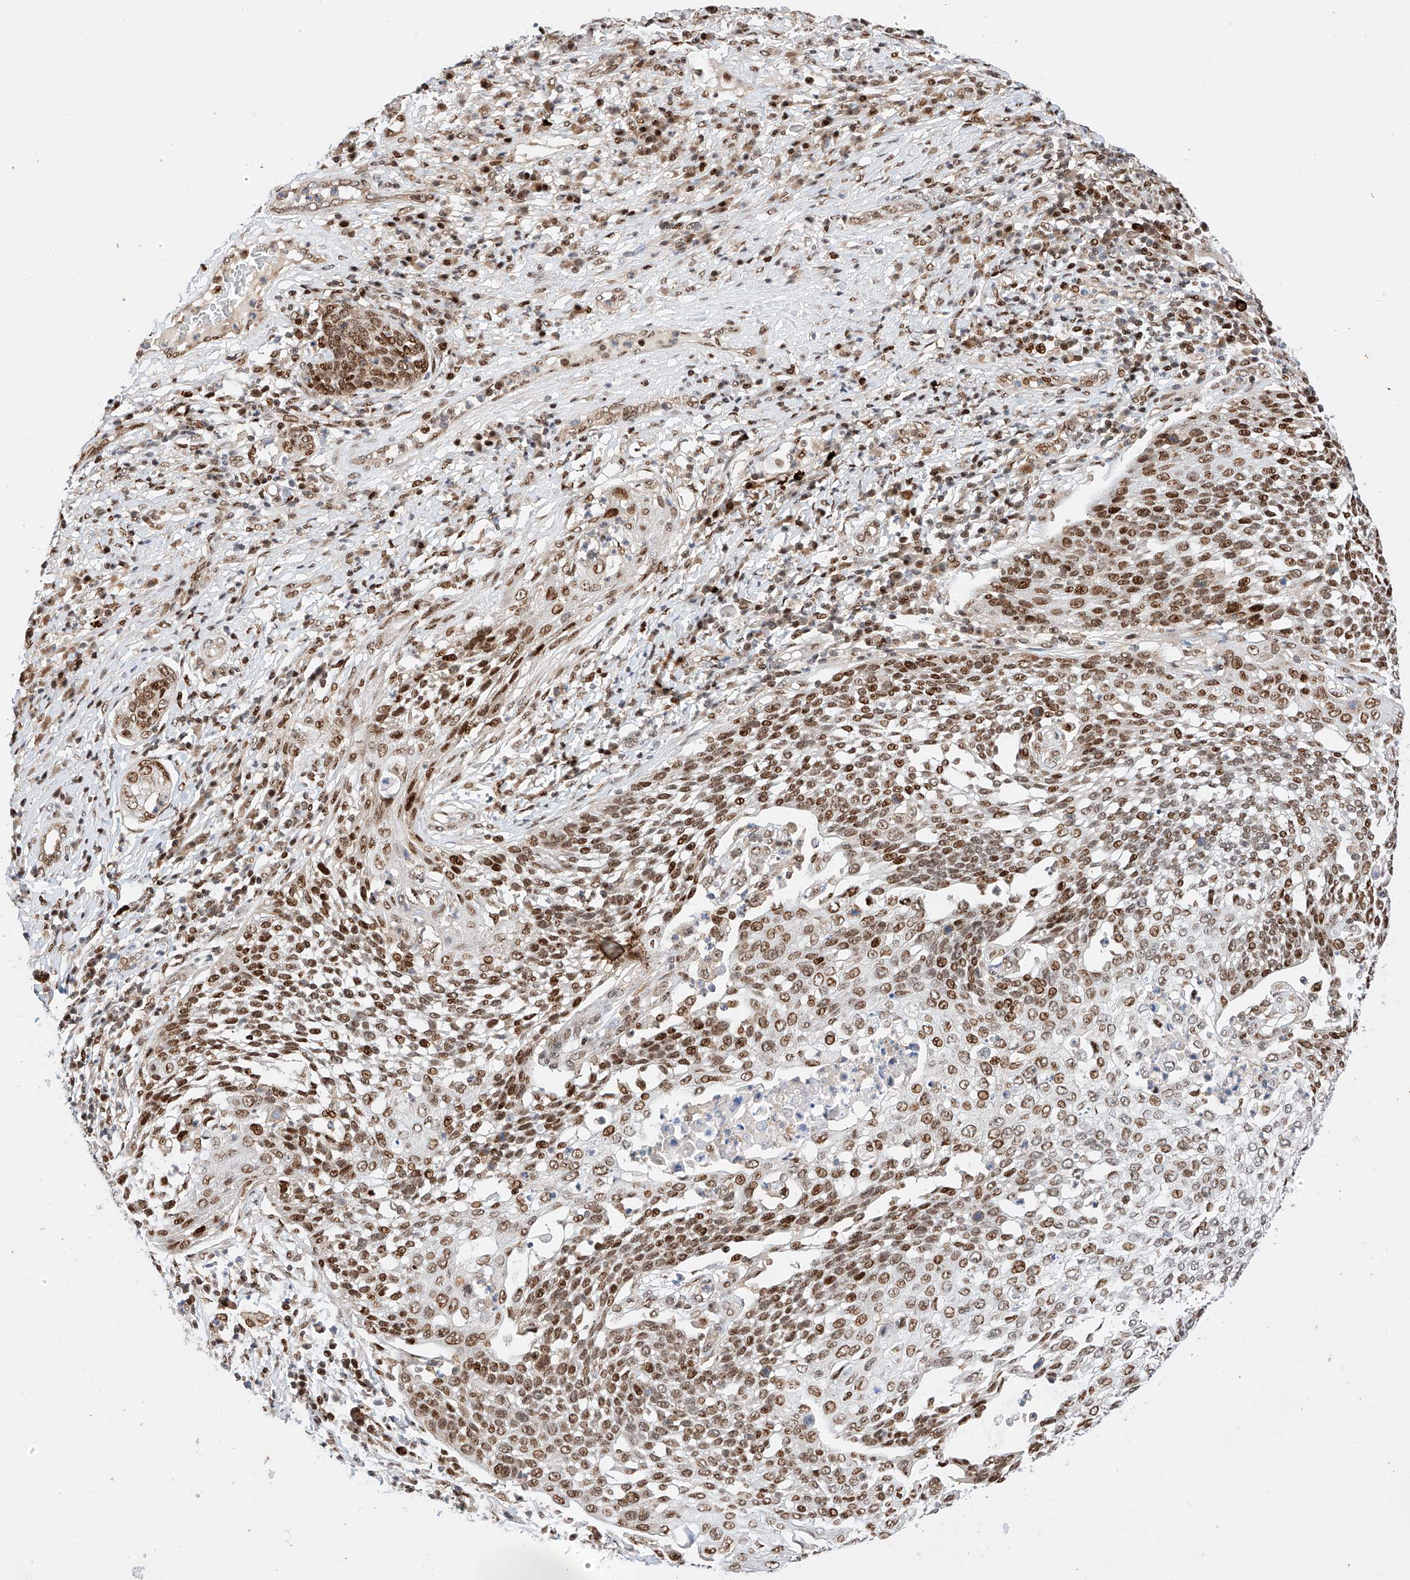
{"staining": {"intensity": "moderate", "quantity": ">75%", "location": "nuclear"}, "tissue": "cervical cancer", "cell_type": "Tumor cells", "image_type": "cancer", "snomed": [{"axis": "morphology", "description": "Squamous cell carcinoma, NOS"}, {"axis": "topography", "description": "Cervix"}], "caption": "Cervical cancer stained with a protein marker reveals moderate staining in tumor cells.", "gene": "HDAC9", "patient": {"sex": "female", "age": 34}}